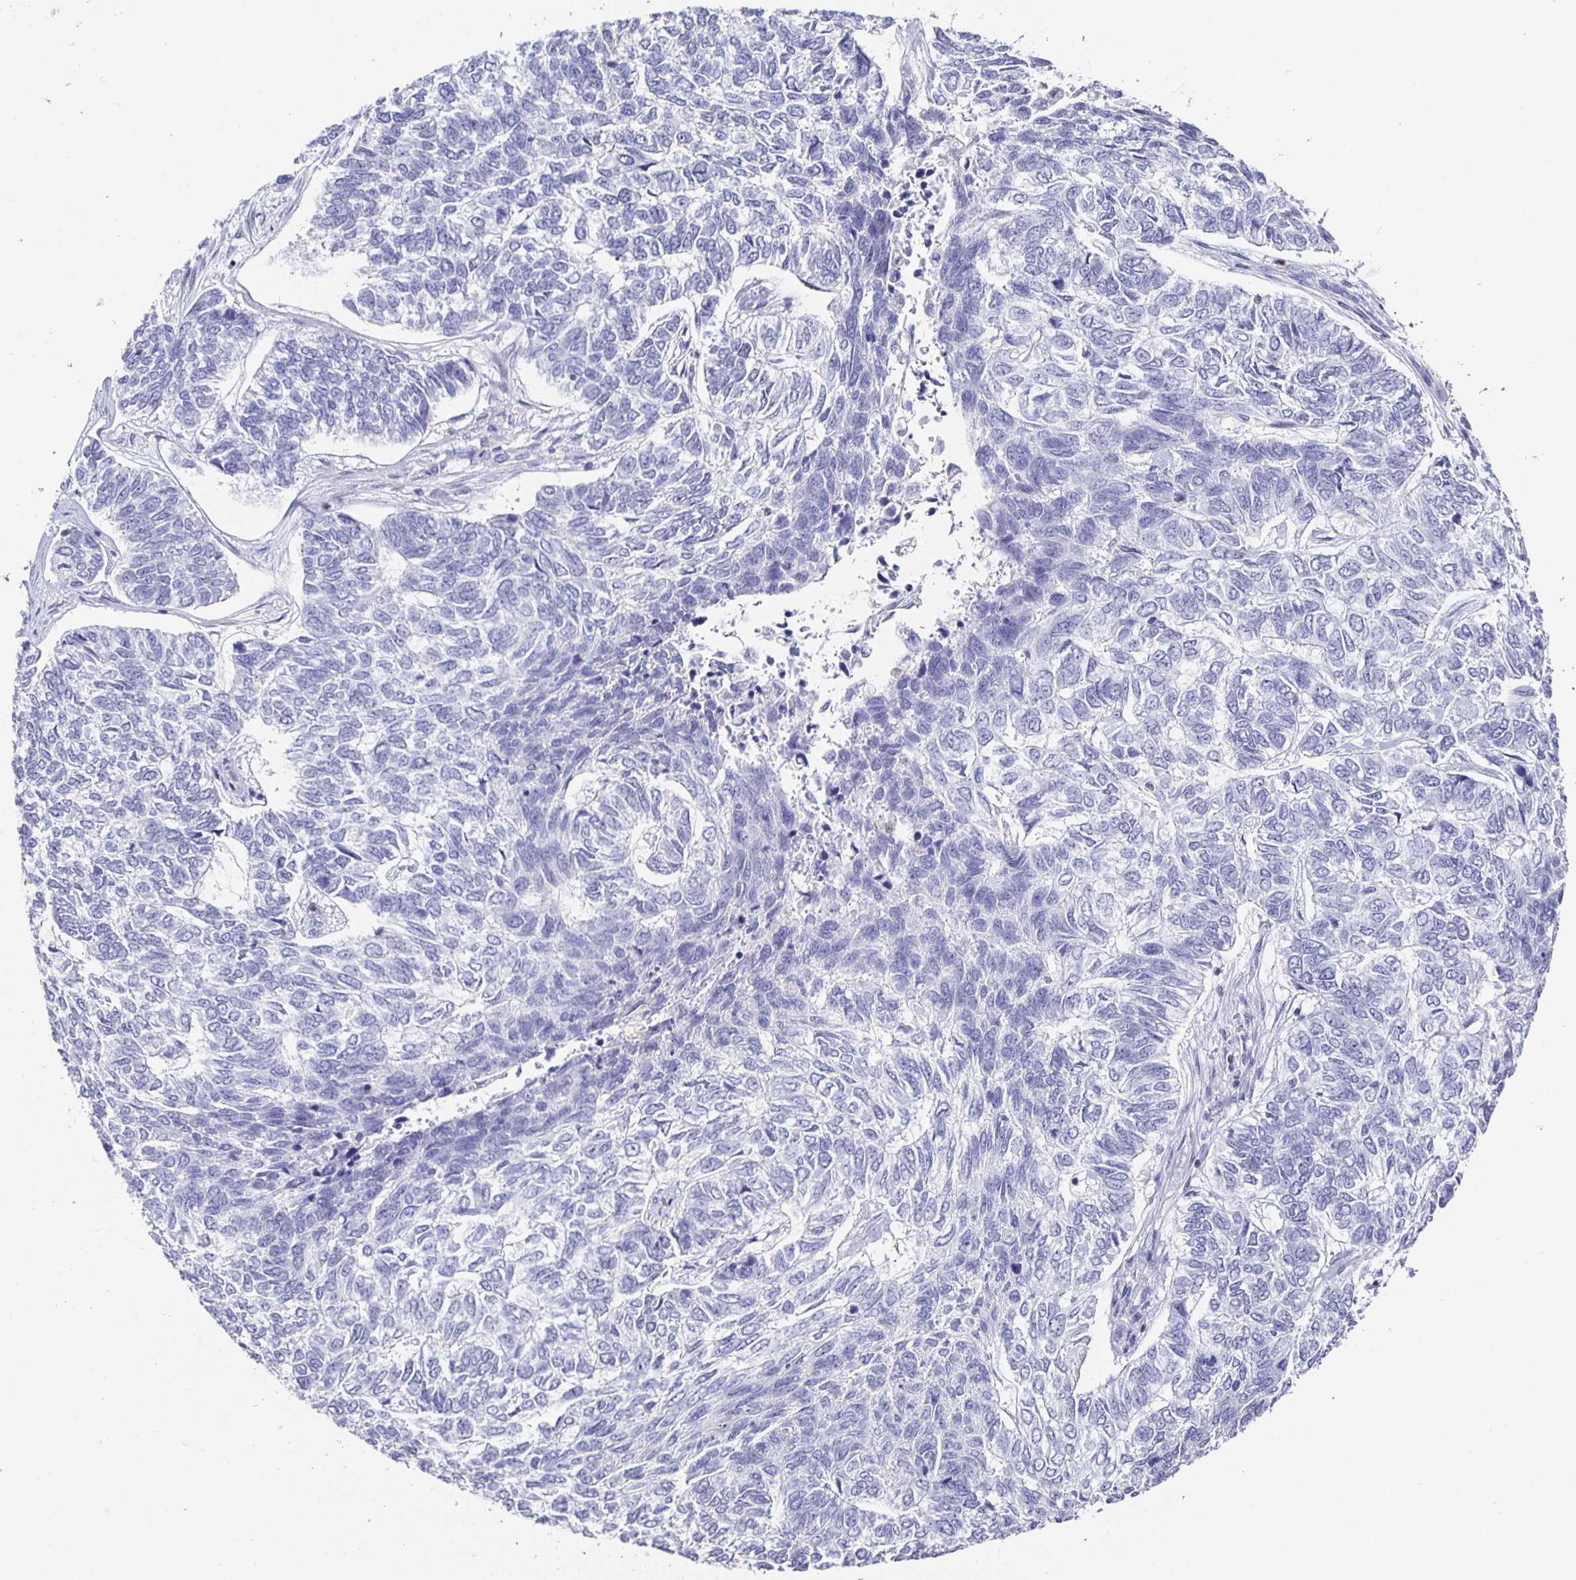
{"staining": {"intensity": "negative", "quantity": "none", "location": "none"}, "tissue": "skin cancer", "cell_type": "Tumor cells", "image_type": "cancer", "snomed": [{"axis": "morphology", "description": "Basal cell carcinoma"}, {"axis": "topography", "description": "Skin"}], "caption": "DAB immunohistochemical staining of basal cell carcinoma (skin) shows no significant expression in tumor cells. Brightfield microscopy of immunohistochemistry (IHC) stained with DAB (3,3'-diaminobenzidine) (brown) and hematoxylin (blue), captured at high magnification.", "gene": "RUNX2", "patient": {"sex": "female", "age": 65}}